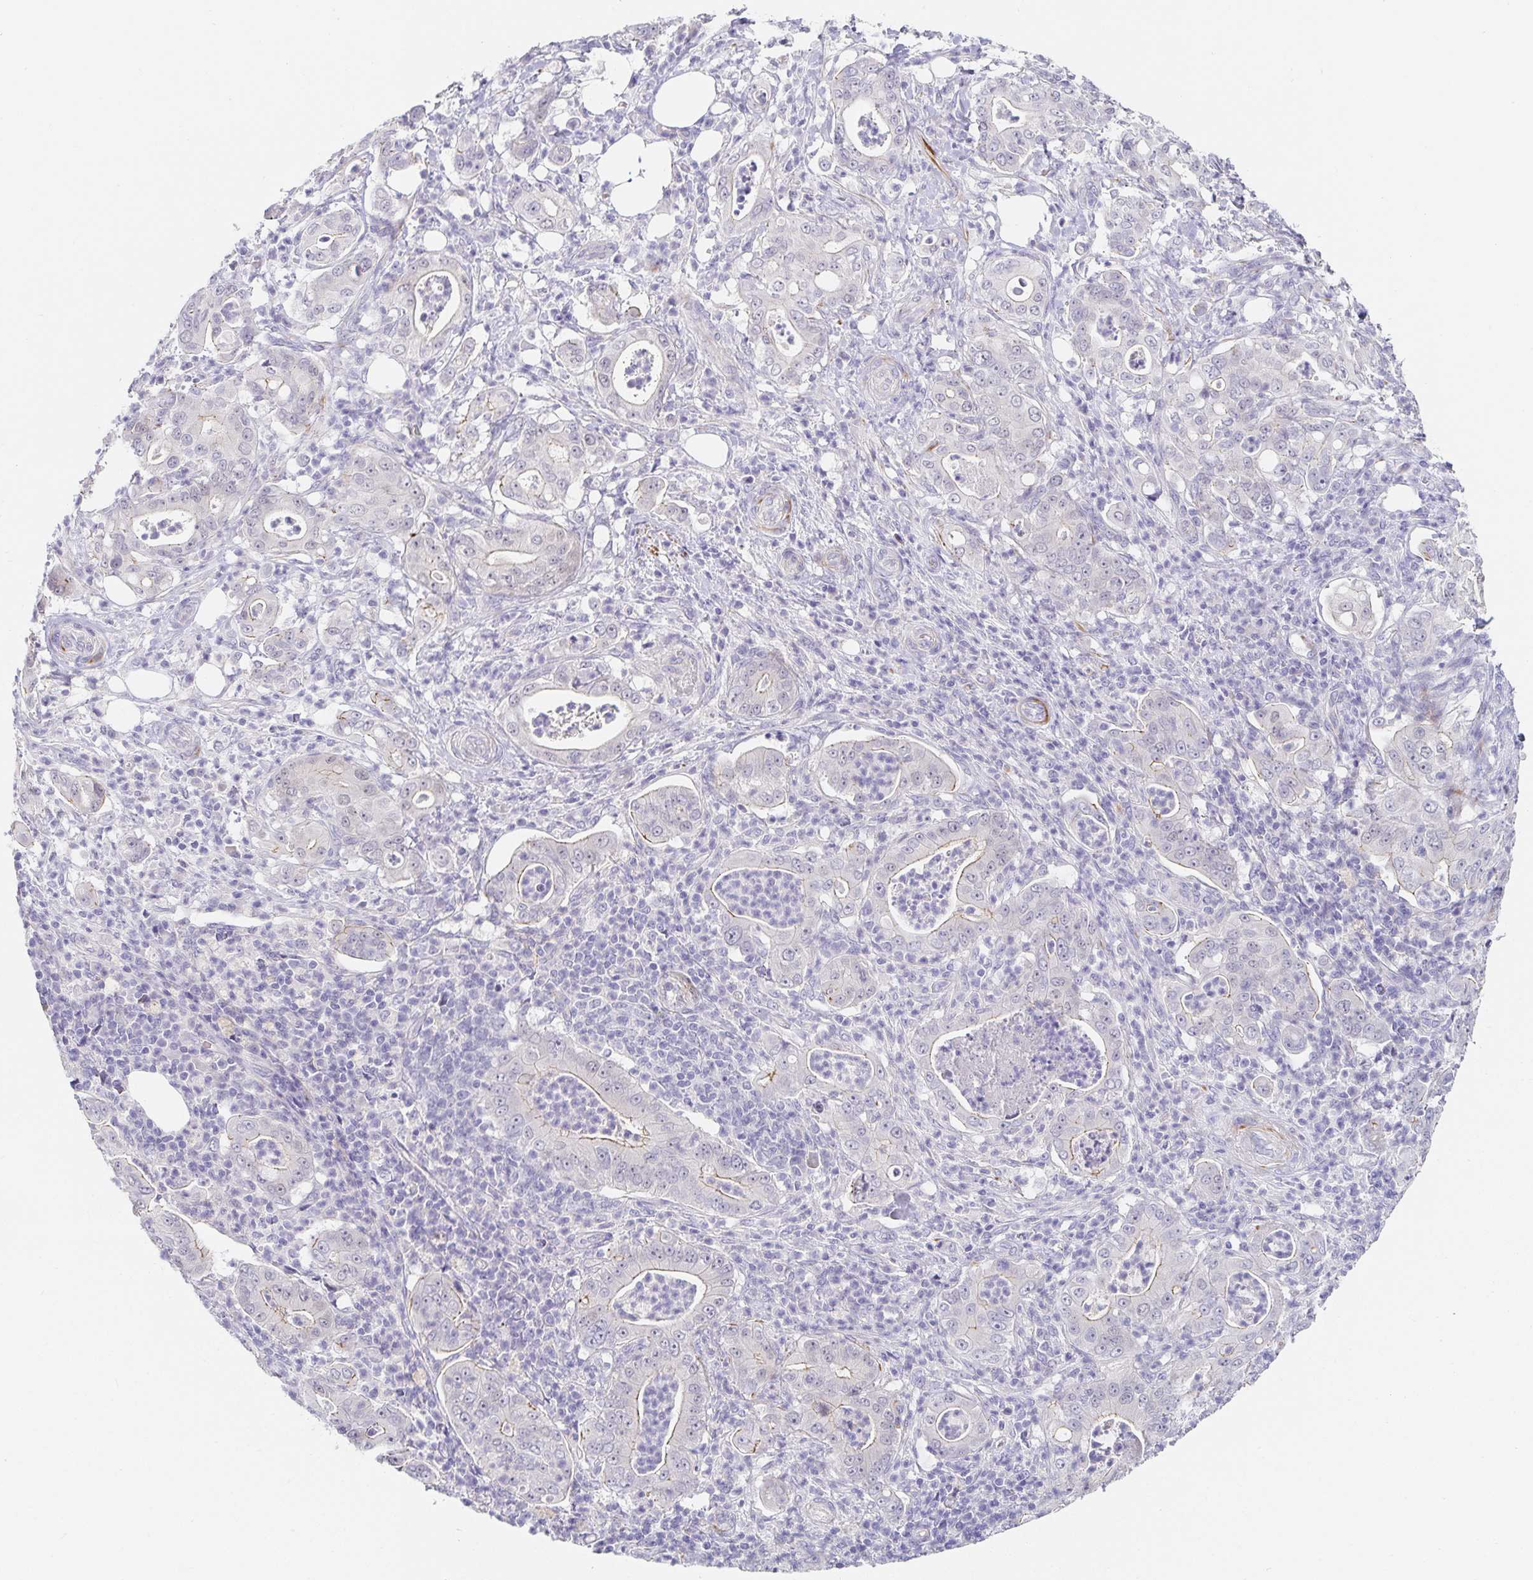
{"staining": {"intensity": "negative", "quantity": "none", "location": "none"}, "tissue": "pancreatic cancer", "cell_type": "Tumor cells", "image_type": "cancer", "snomed": [{"axis": "morphology", "description": "Adenocarcinoma, NOS"}, {"axis": "topography", "description": "Pancreas"}], "caption": "The immunohistochemistry (IHC) histopathology image has no significant positivity in tumor cells of pancreatic adenocarcinoma tissue.", "gene": "PDX1", "patient": {"sex": "male", "age": 71}}